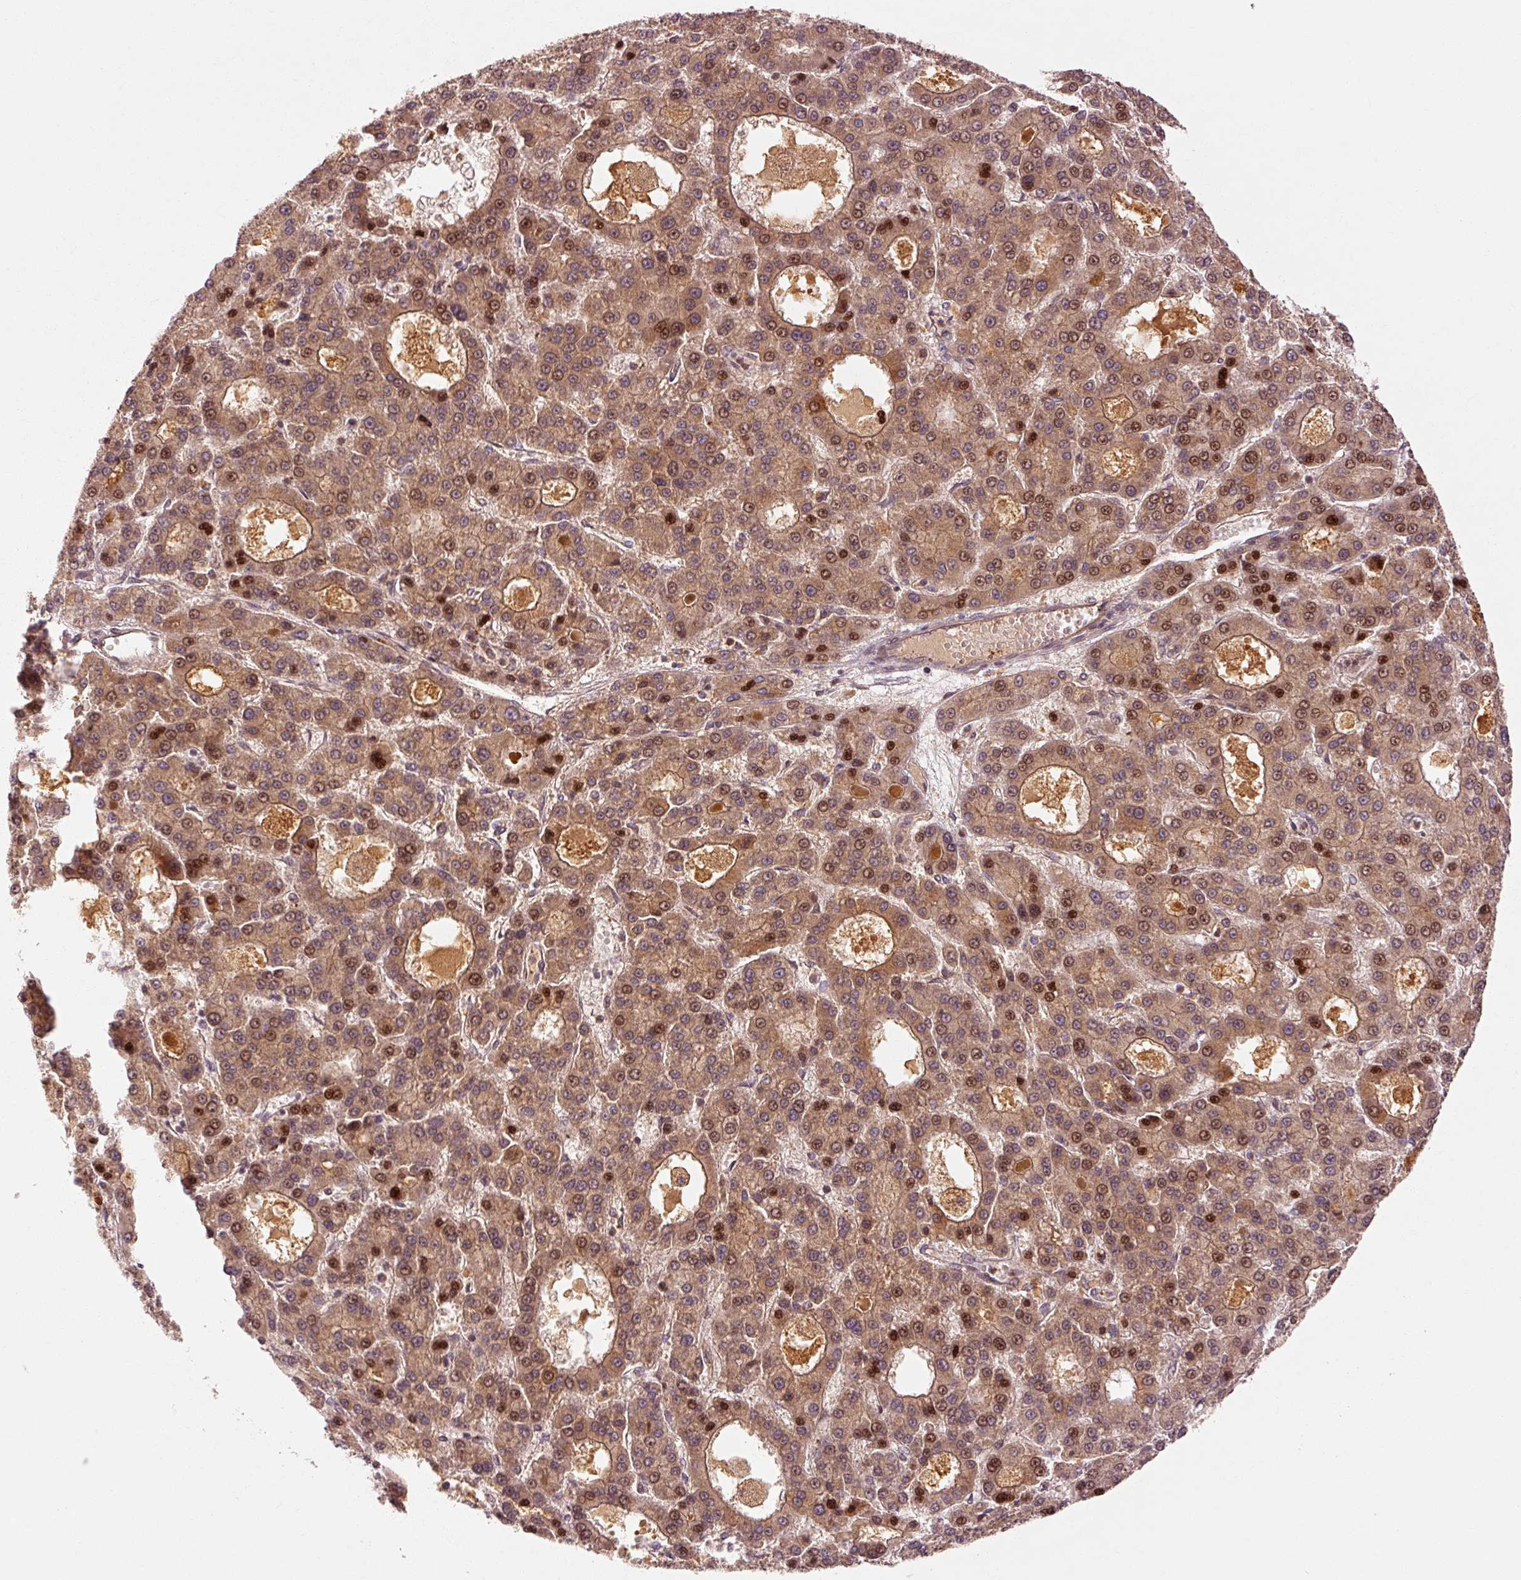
{"staining": {"intensity": "moderate", "quantity": ">75%", "location": "cytoplasmic/membranous,nuclear"}, "tissue": "liver cancer", "cell_type": "Tumor cells", "image_type": "cancer", "snomed": [{"axis": "morphology", "description": "Carcinoma, Hepatocellular, NOS"}, {"axis": "topography", "description": "Liver"}], "caption": "Immunohistochemical staining of human liver cancer (hepatocellular carcinoma) shows medium levels of moderate cytoplasmic/membranous and nuclear protein staining in about >75% of tumor cells.", "gene": "CTNNA1", "patient": {"sex": "male", "age": 70}}